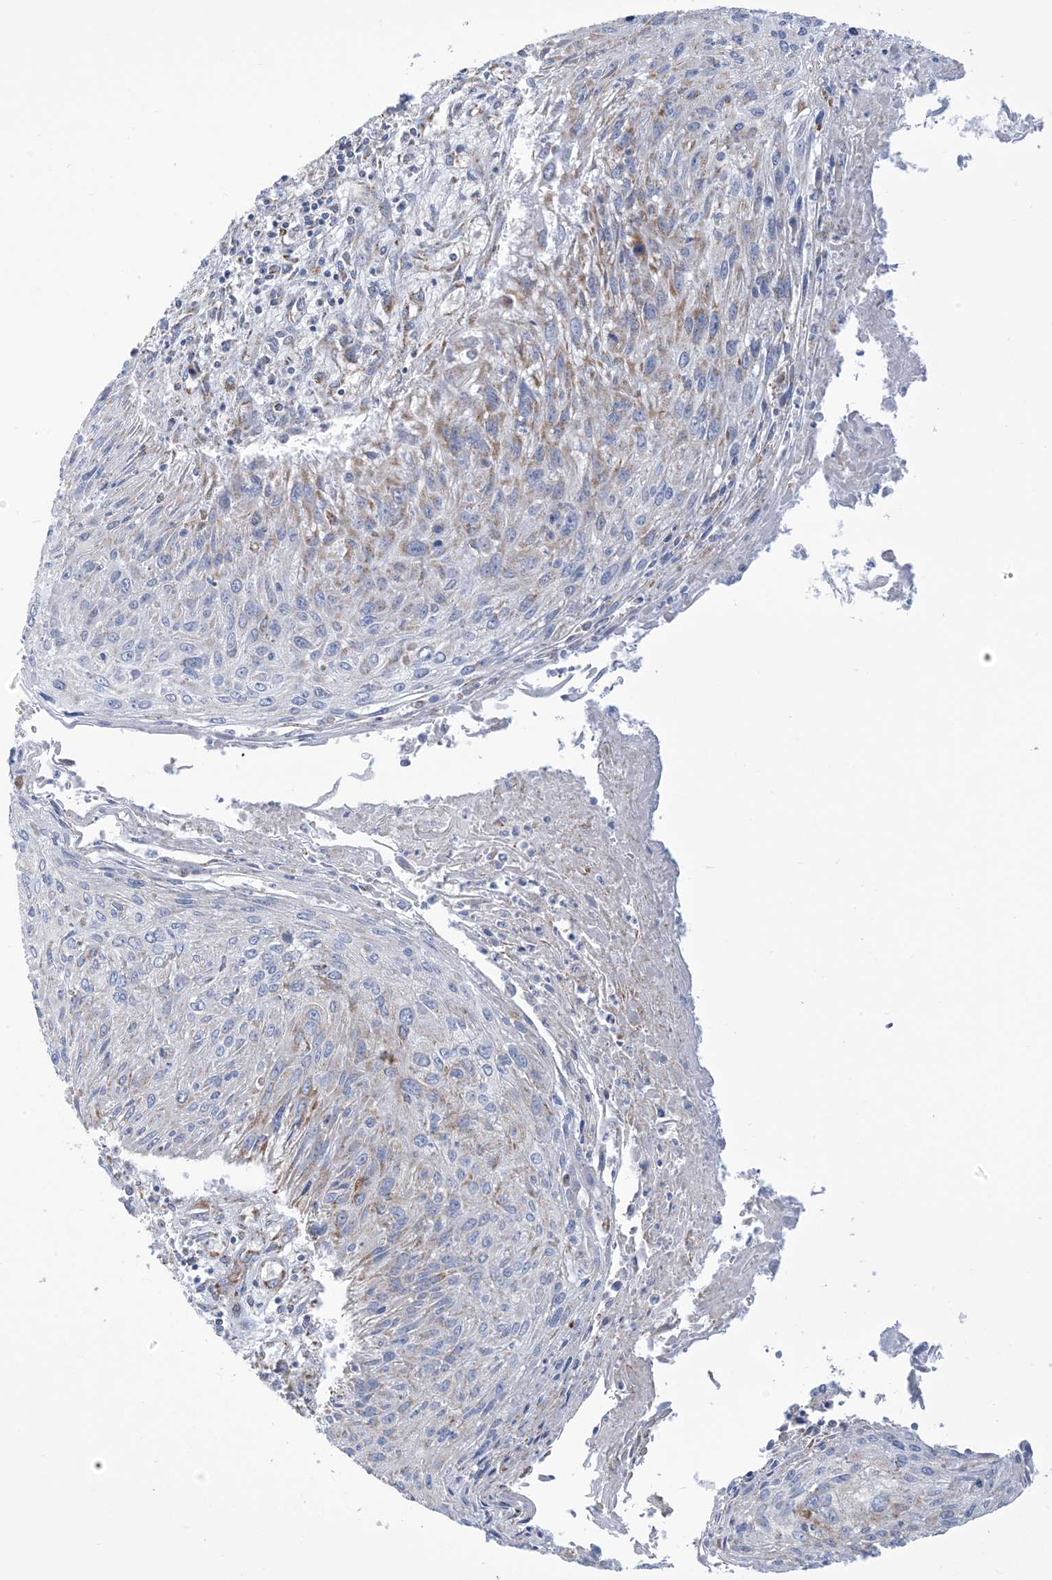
{"staining": {"intensity": "weak", "quantity": "<25%", "location": "cytoplasmic/membranous"}, "tissue": "cervical cancer", "cell_type": "Tumor cells", "image_type": "cancer", "snomed": [{"axis": "morphology", "description": "Squamous cell carcinoma, NOS"}, {"axis": "topography", "description": "Cervix"}], "caption": "High magnification brightfield microscopy of cervical cancer (squamous cell carcinoma) stained with DAB (brown) and counterstained with hematoxylin (blue): tumor cells show no significant staining. Brightfield microscopy of IHC stained with DAB (3,3'-diaminobenzidine) (brown) and hematoxylin (blue), captured at high magnification.", "gene": "SAMM50", "patient": {"sex": "female", "age": 51}}